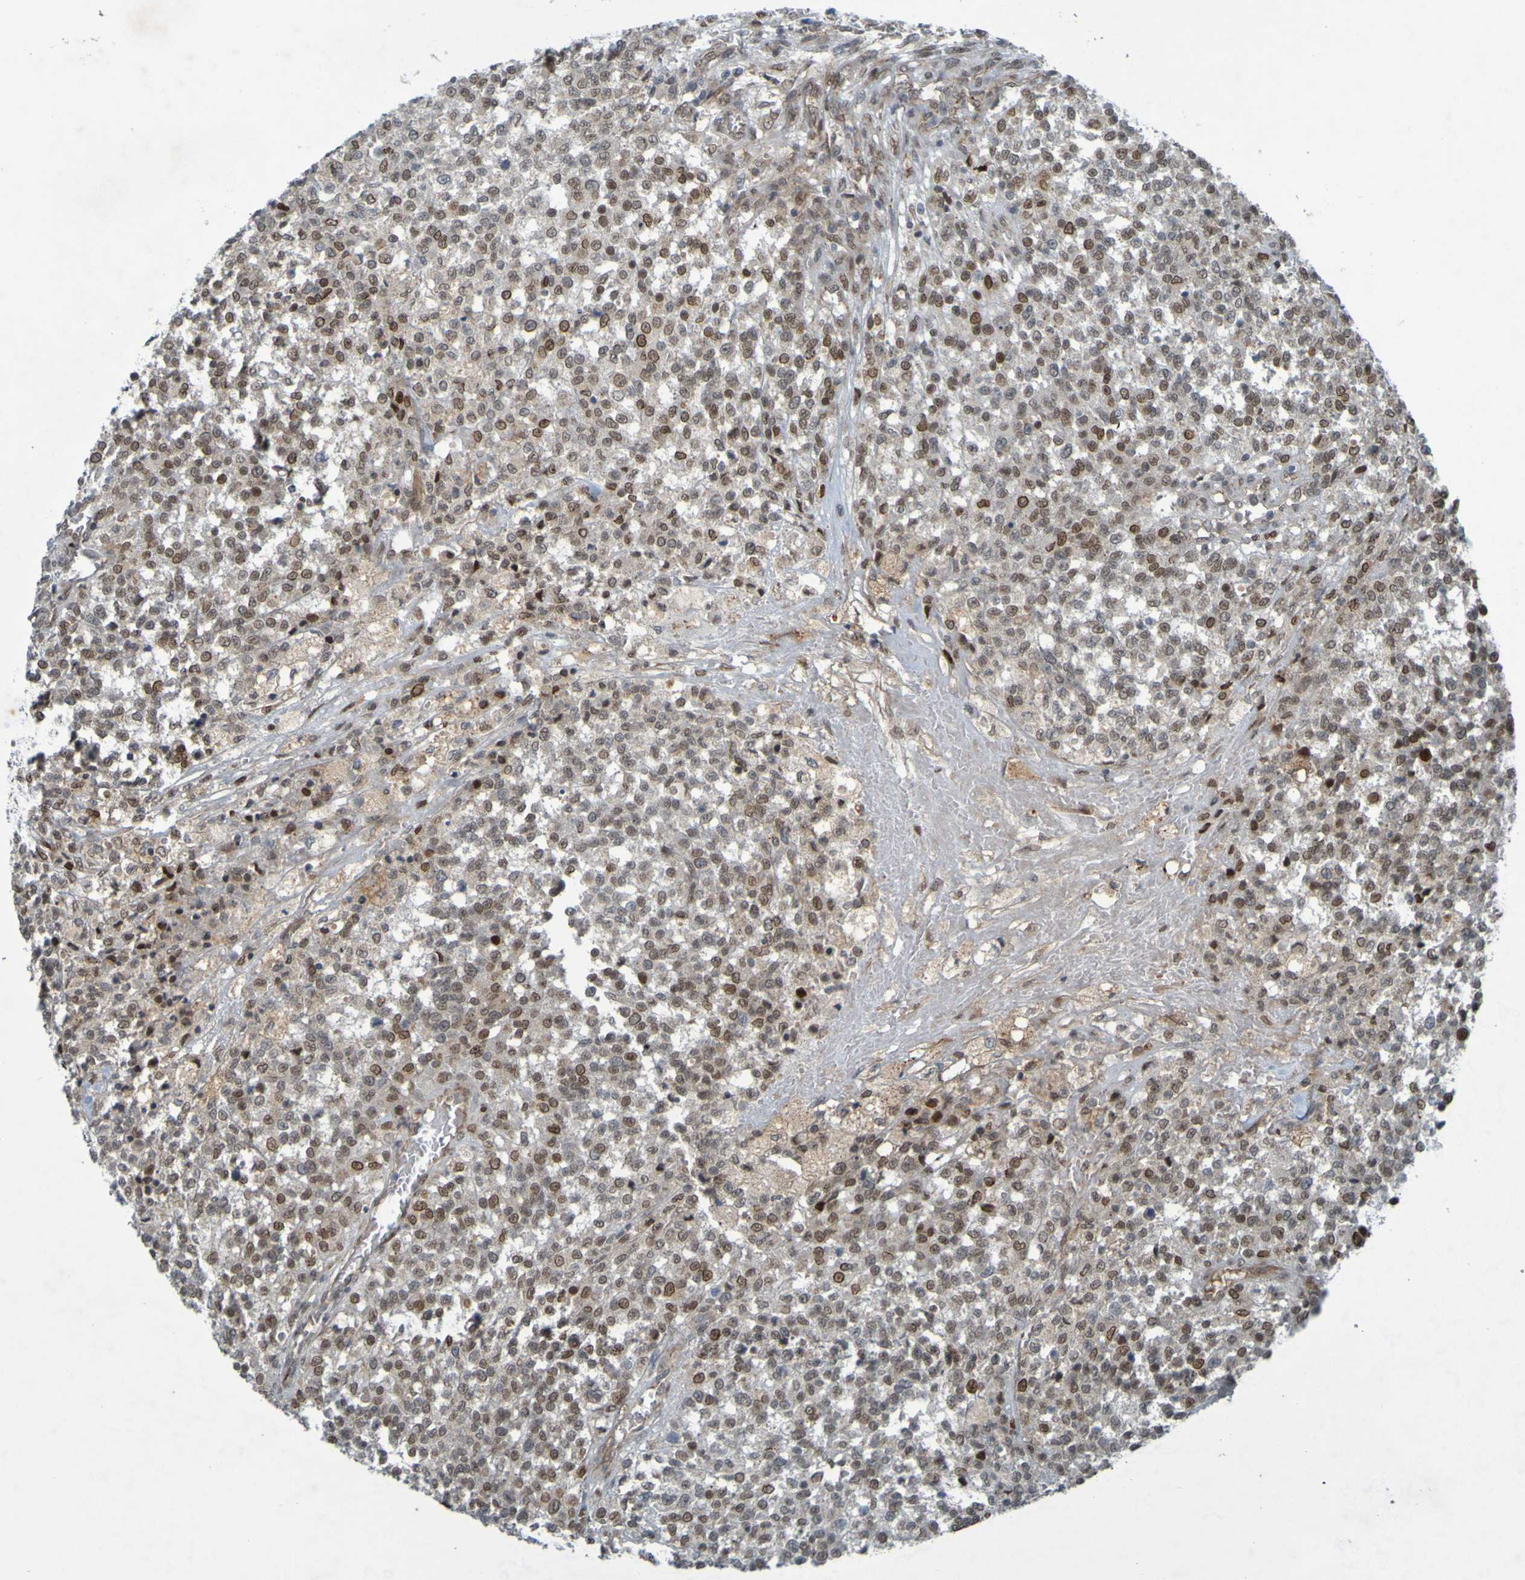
{"staining": {"intensity": "moderate", "quantity": ">75%", "location": "nuclear"}, "tissue": "testis cancer", "cell_type": "Tumor cells", "image_type": "cancer", "snomed": [{"axis": "morphology", "description": "Seminoma, NOS"}, {"axis": "topography", "description": "Testis"}], "caption": "About >75% of tumor cells in testis seminoma display moderate nuclear protein staining as visualized by brown immunohistochemical staining.", "gene": "MCPH1", "patient": {"sex": "male", "age": 59}}